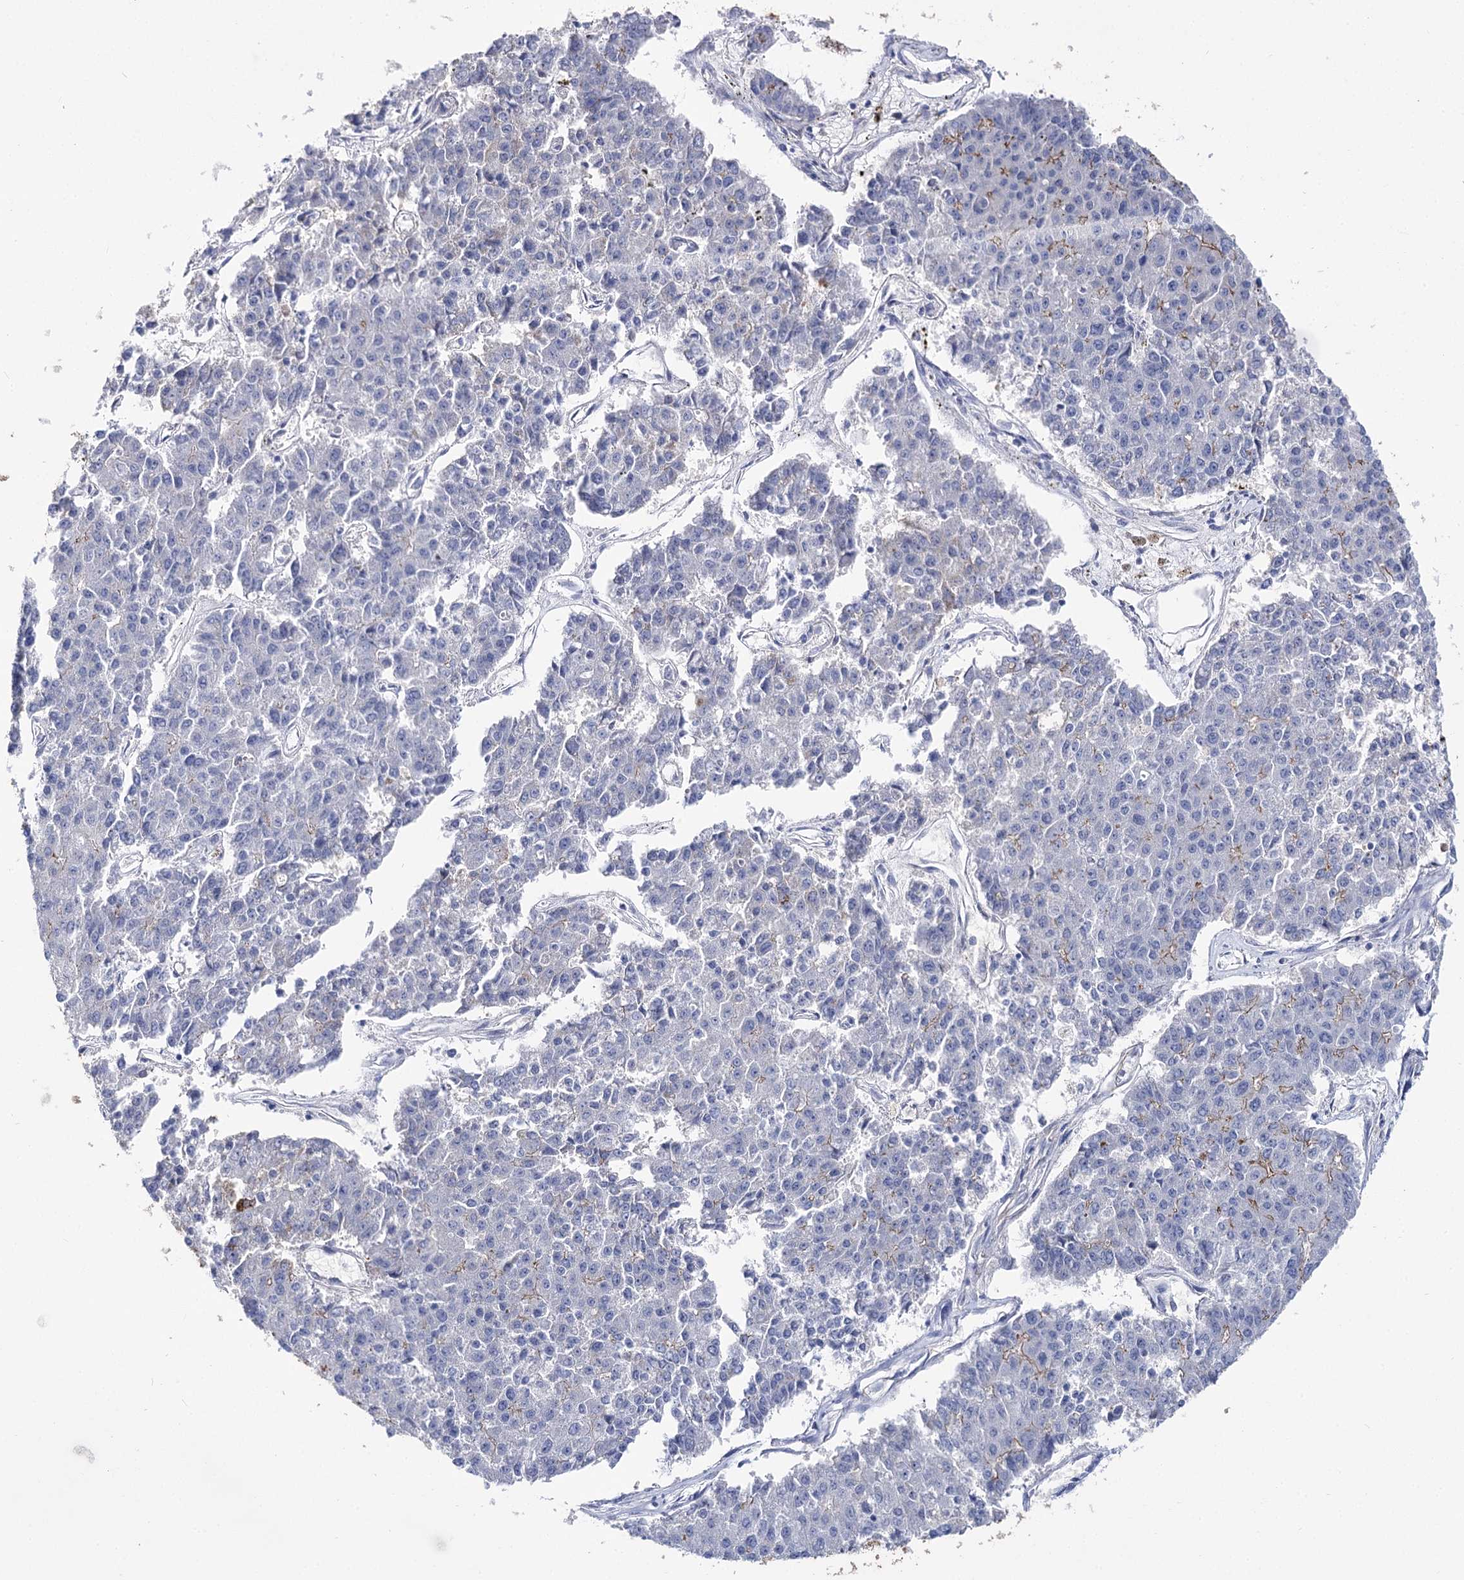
{"staining": {"intensity": "negative", "quantity": "none", "location": "none"}, "tissue": "pancreatic cancer", "cell_type": "Tumor cells", "image_type": "cancer", "snomed": [{"axis": "morphology", "description": "Adenocarcinoma, NOS"}, {"axis": "topography", "description": "Pancreas"}], "caption": "Immunohistochemistry (IHC) of human pancreatic adenocarcinoma shows no expression in tumor cells.", "gene": "NRAP", "patient": {"sex": "male", "age": 50}}